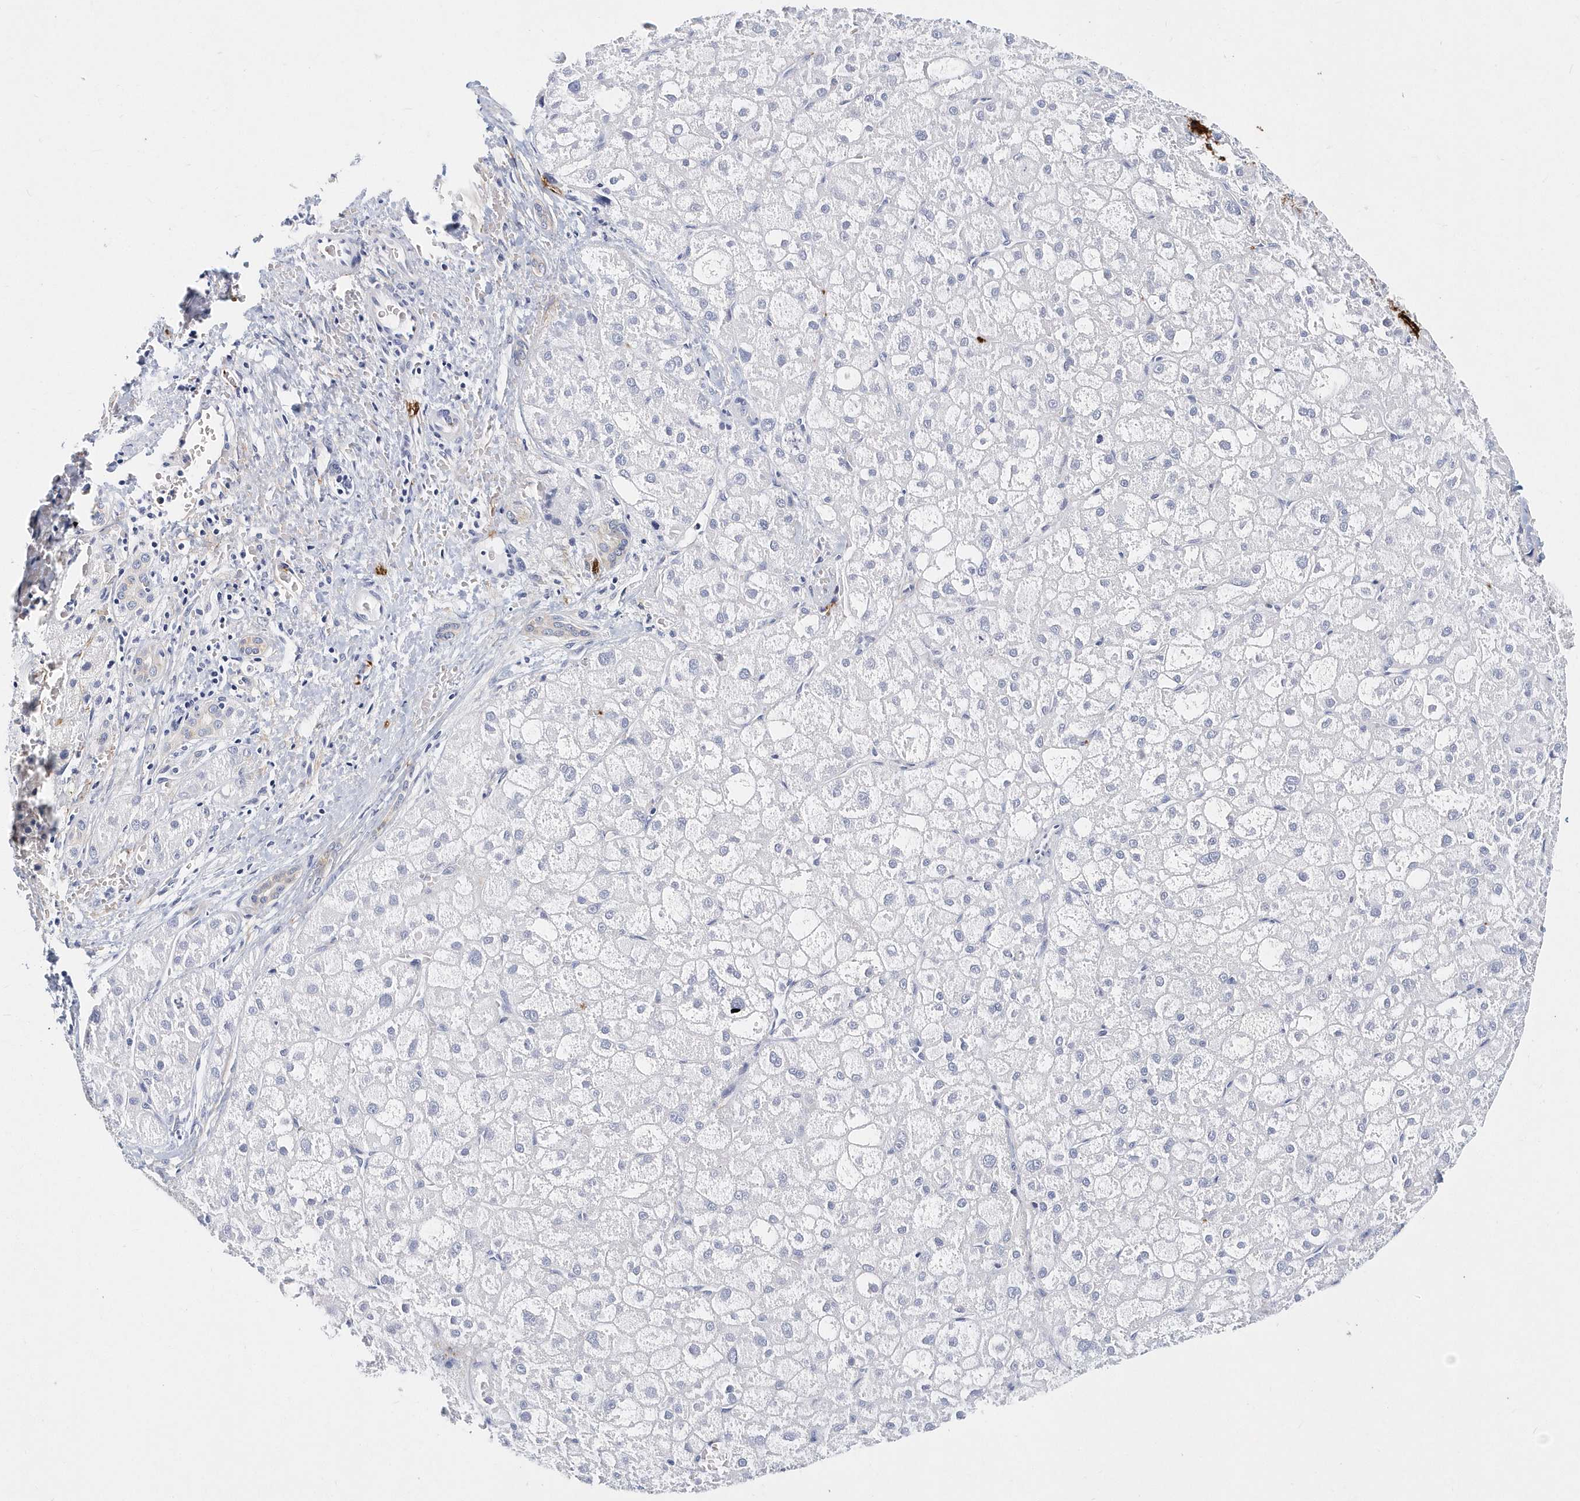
{"staining": {"intensity": "negative", "quantity": "none", "location": "none"}, "tissue": "liver cancer", "cell_type": "Tumor cells", "image_type": "cancer", "snomed": [{"axis": "morphology", "description": "Carcinoma, Hepatocellular, NOS"}, {"axis": "topography", "description": "Liver"}], "caption": "Immunohistochemical staining of human liver hepatocellular carcinoma displays no significant staining in tumor cells. (IHC, brightfield microscopy, high magnification).", "gene": "ITGA2B", "patient": {"sex": "male", "age": 57}}